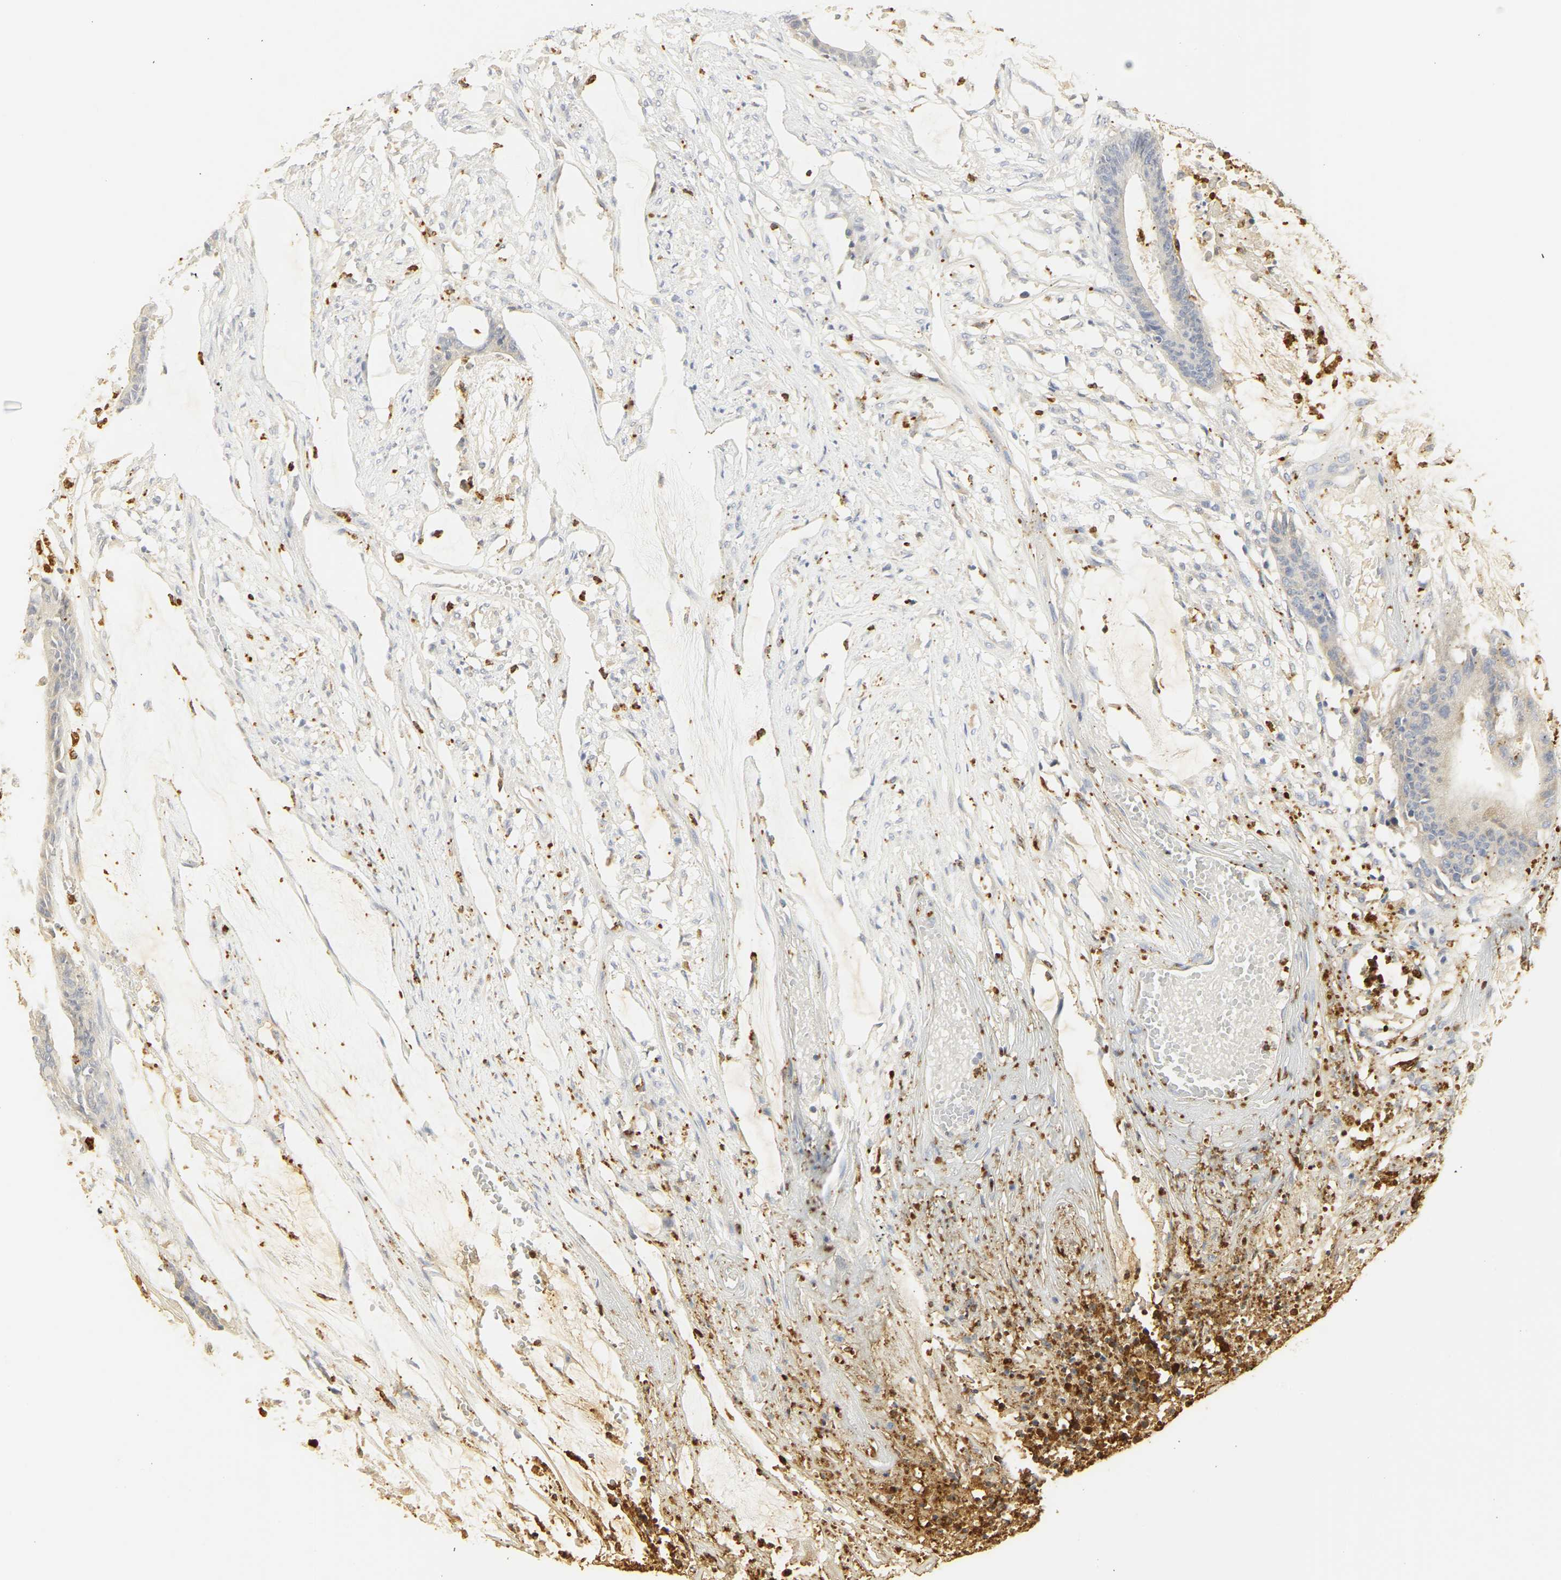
{"staining": {"intensity": "weak", "quantity": "<25%", "location": "cytoplasmic/membranous"}, "tissue": "colorectal cancer", "cell_type": "Tumor cells", "image_type": "cancer", "snomed": [{"axis": "morphology", "description": "Adenocarcinoma, NOS"}, {"axis": "topography", "description": "Rectum"}], "caption": "Tumor cells are negative for brown protein staining in colorectal adenocarcinoma.", "gene": "MPO", "patient": {"sex": "female", "age": 66}}